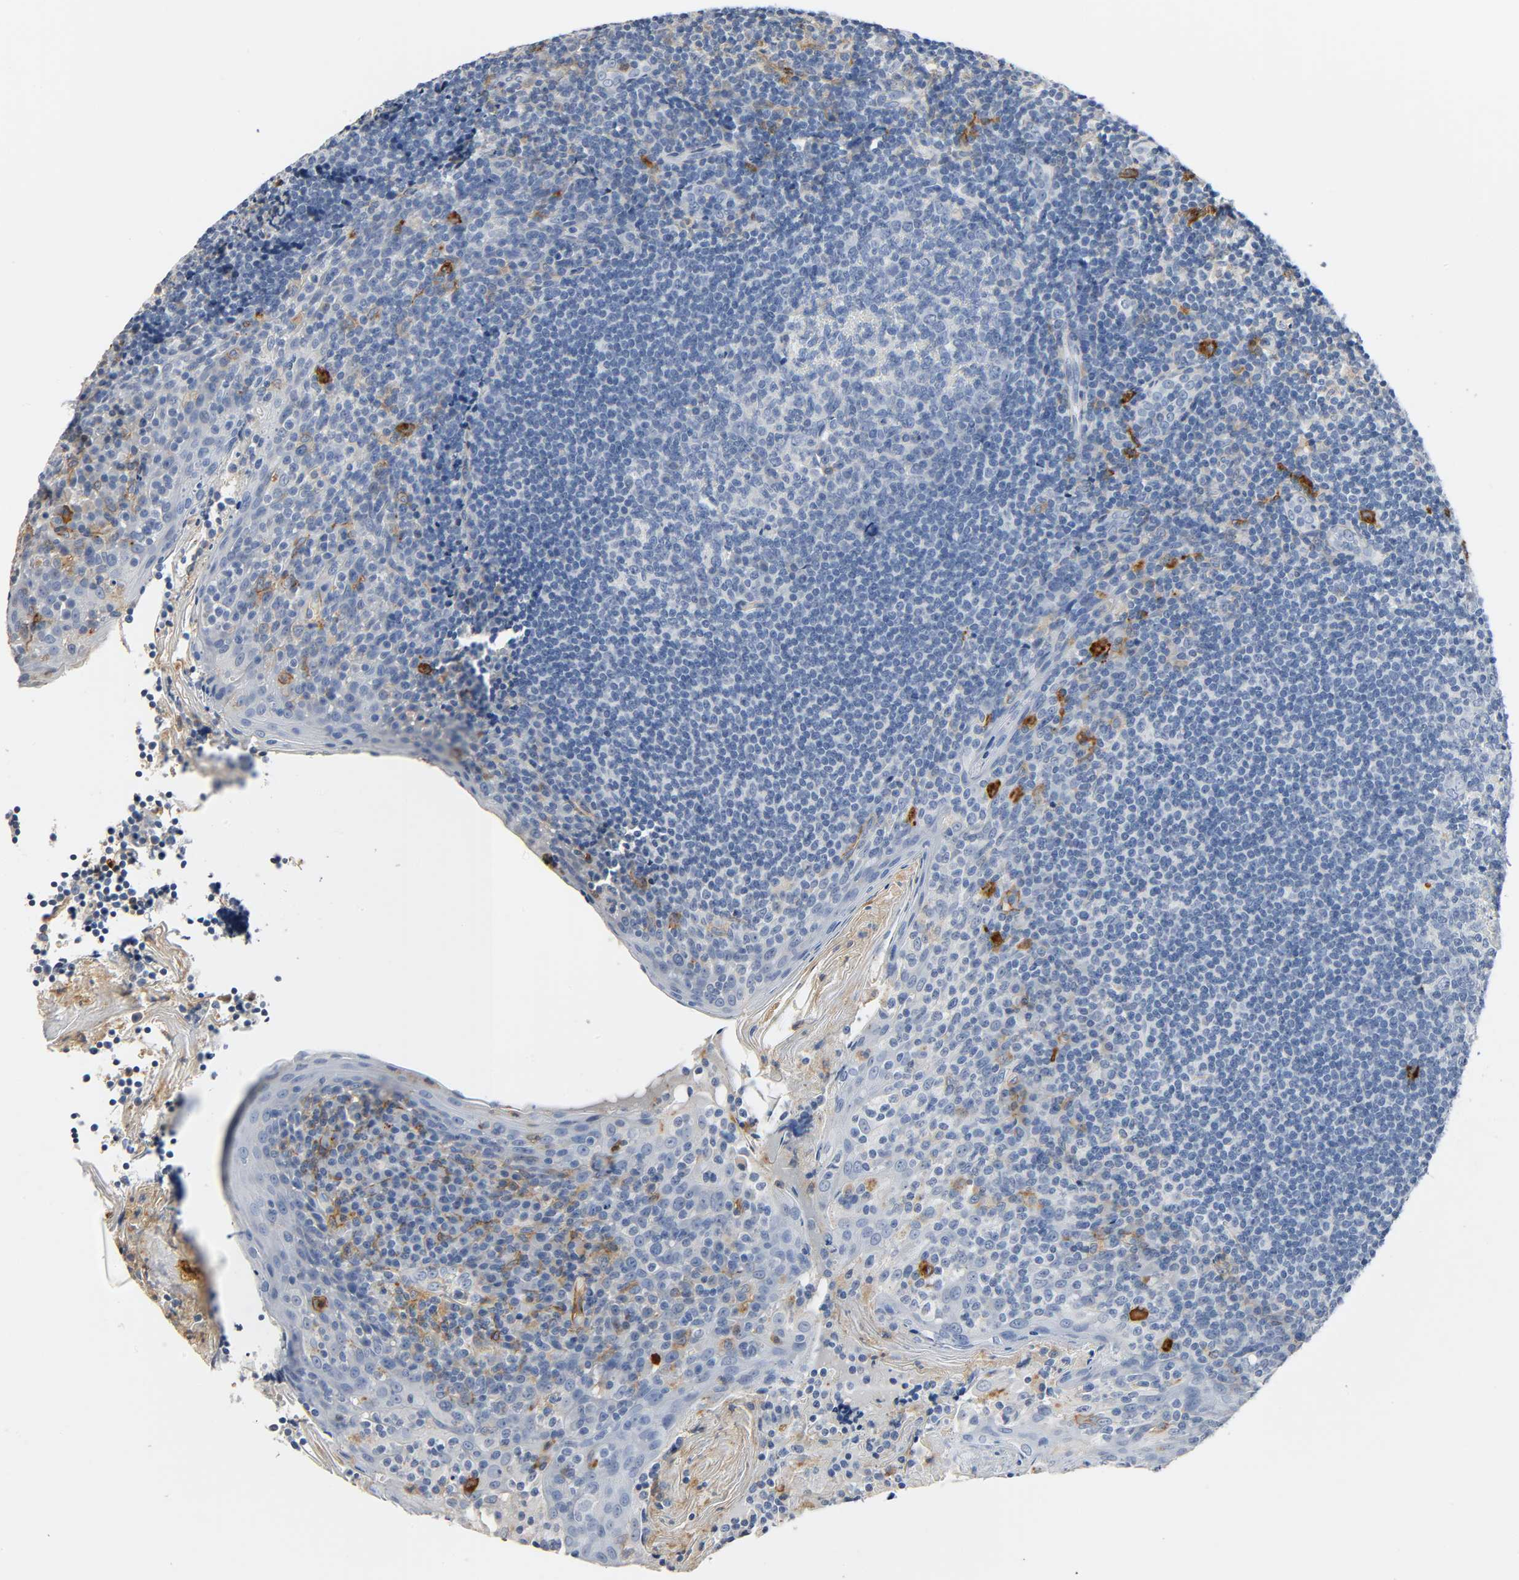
{"staining": {"intensity": "negative", "quantity": "none", "location": "none"}, "tissue": "tonsil", "cell_type": "Germinal center cells", "image_type": "normal", "snomed": [{"axis": "morphology", "description": "Normal tissue, NOS"}, {"axis": "topography", "description": "Tonsil"}], "caption": "Germinal center cells are negative for protein expression in unremarkable human tonsil. (DAB immunohistochemistry (IHC) with hematoxylin counter stain).", "gene": "ANPEP", "patient": {"sex": "male", "age": 31}}